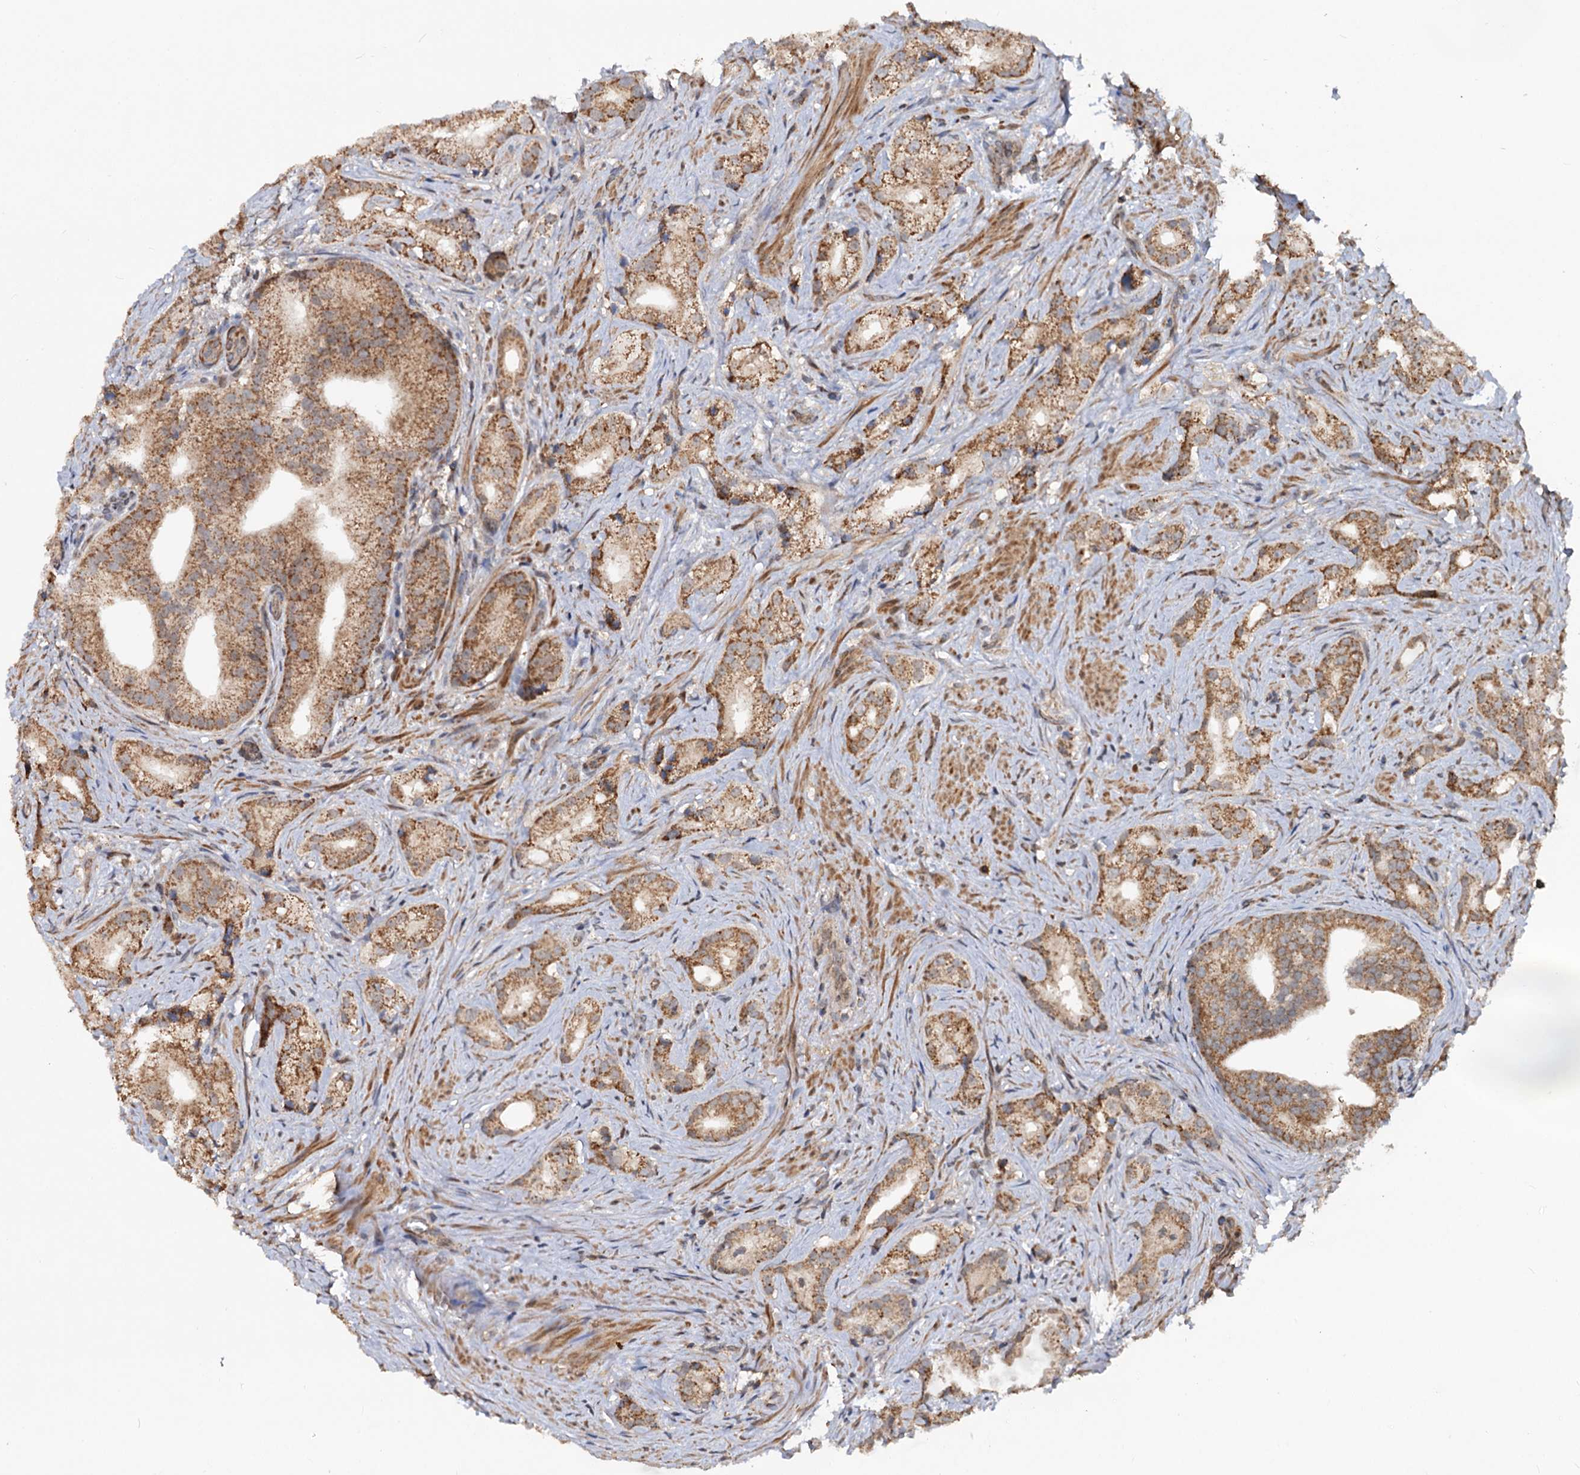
{"staining": {"intensity": "moderate", "quantity": ">75%", "location": "cytoplasmic/membranous"}, "tissue": "prostate cancer", "cell_type": "Tumor cells", "image_type": "cancer", "snomed": [{"axis": "morphology", "description": "Adenocarcinoma, Low grade"}, {"axis": "topography", "description": "Prostate"}], "caption": "Moderate cytoplasmic/membranous positivity for a protein is appreciated in approximately >75% of tumor cells of prostate cancer using immunohistochemistry.", "gene": "CEP76", "patient": {"sex": "male", "age": 71}}